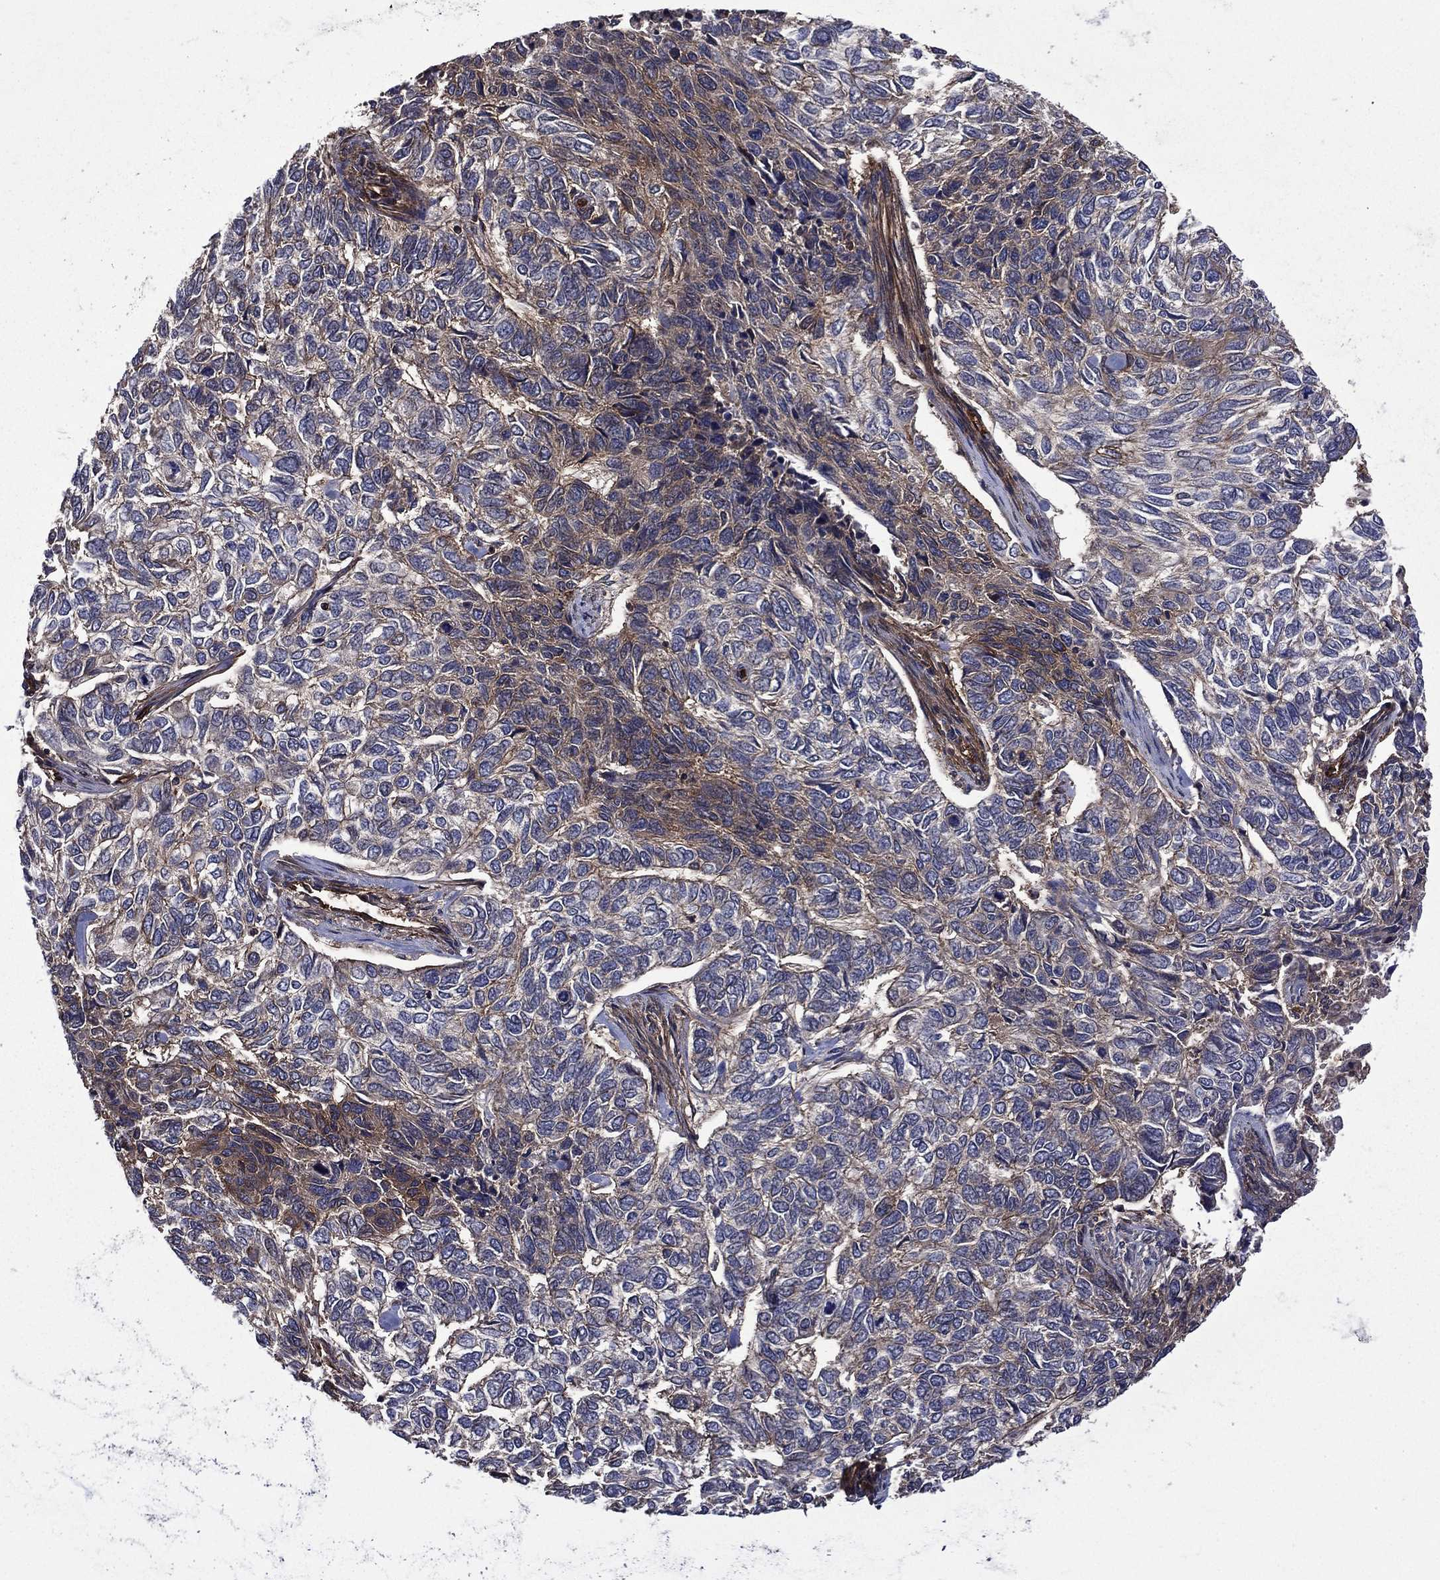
{"staining": {"intensity": "moderate", "quantity": "25%-75%", "location": "cytoplasmic/membranous"}, "tissue": "skin cancer", "cell_type": "Tumor cells", "image_type": "cancer", "snomed": [{"axis": "morphology", "description": "Basal cell carcinoma"}, {"axis": "topography", "description": "Skin"}], "caption": "Skin cancer stained for a protein (brown) displays moderate cytoplasmic/membranous positive expression in approximately 25%-75% of tumor cells.", "gene": "PLPP3", "patient": {"sex": "female", "age": 65}}